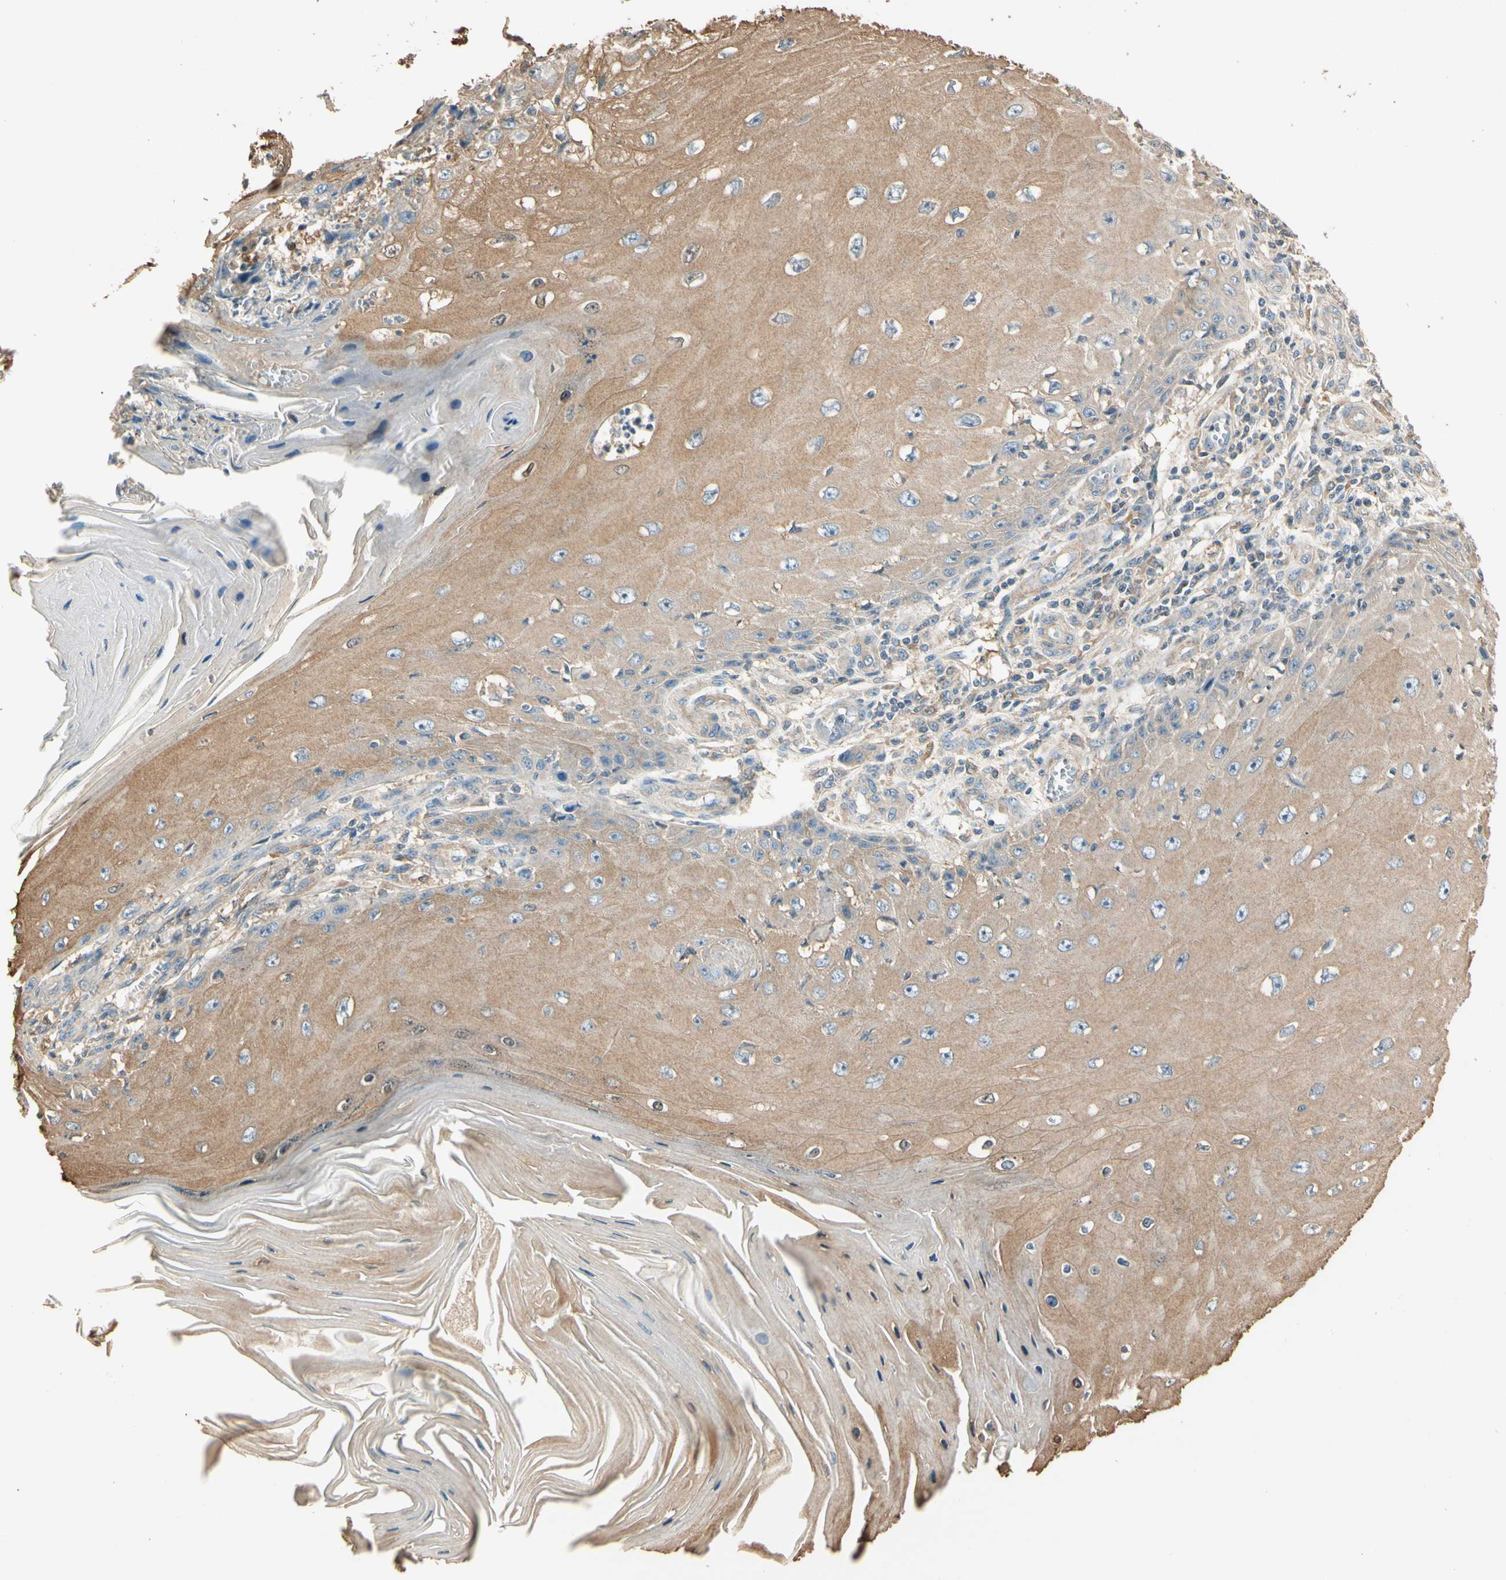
{"staining": {"intensity": "weak", "quantity": ">75%", "location": "cytoplasmic/membranous"}, "tissue": "skin cancer", "cell_type": "Tumor cells", "image_type": "cancer", "snomed": [{"axis": "morphology", "description": "Squamous cell carcinoma, NOS"}, {"axis": "topography", "description": "Skin"}], "caption": "Approximately >75% of tumor cells in squamous cell carcinoma (skin) demonstrate weak cytoplasmic/membranous protein staining as visualized by brown immunohistochemical staining.", "gene": "CDH6", "patient": {"sex": "female", "age": 73}}